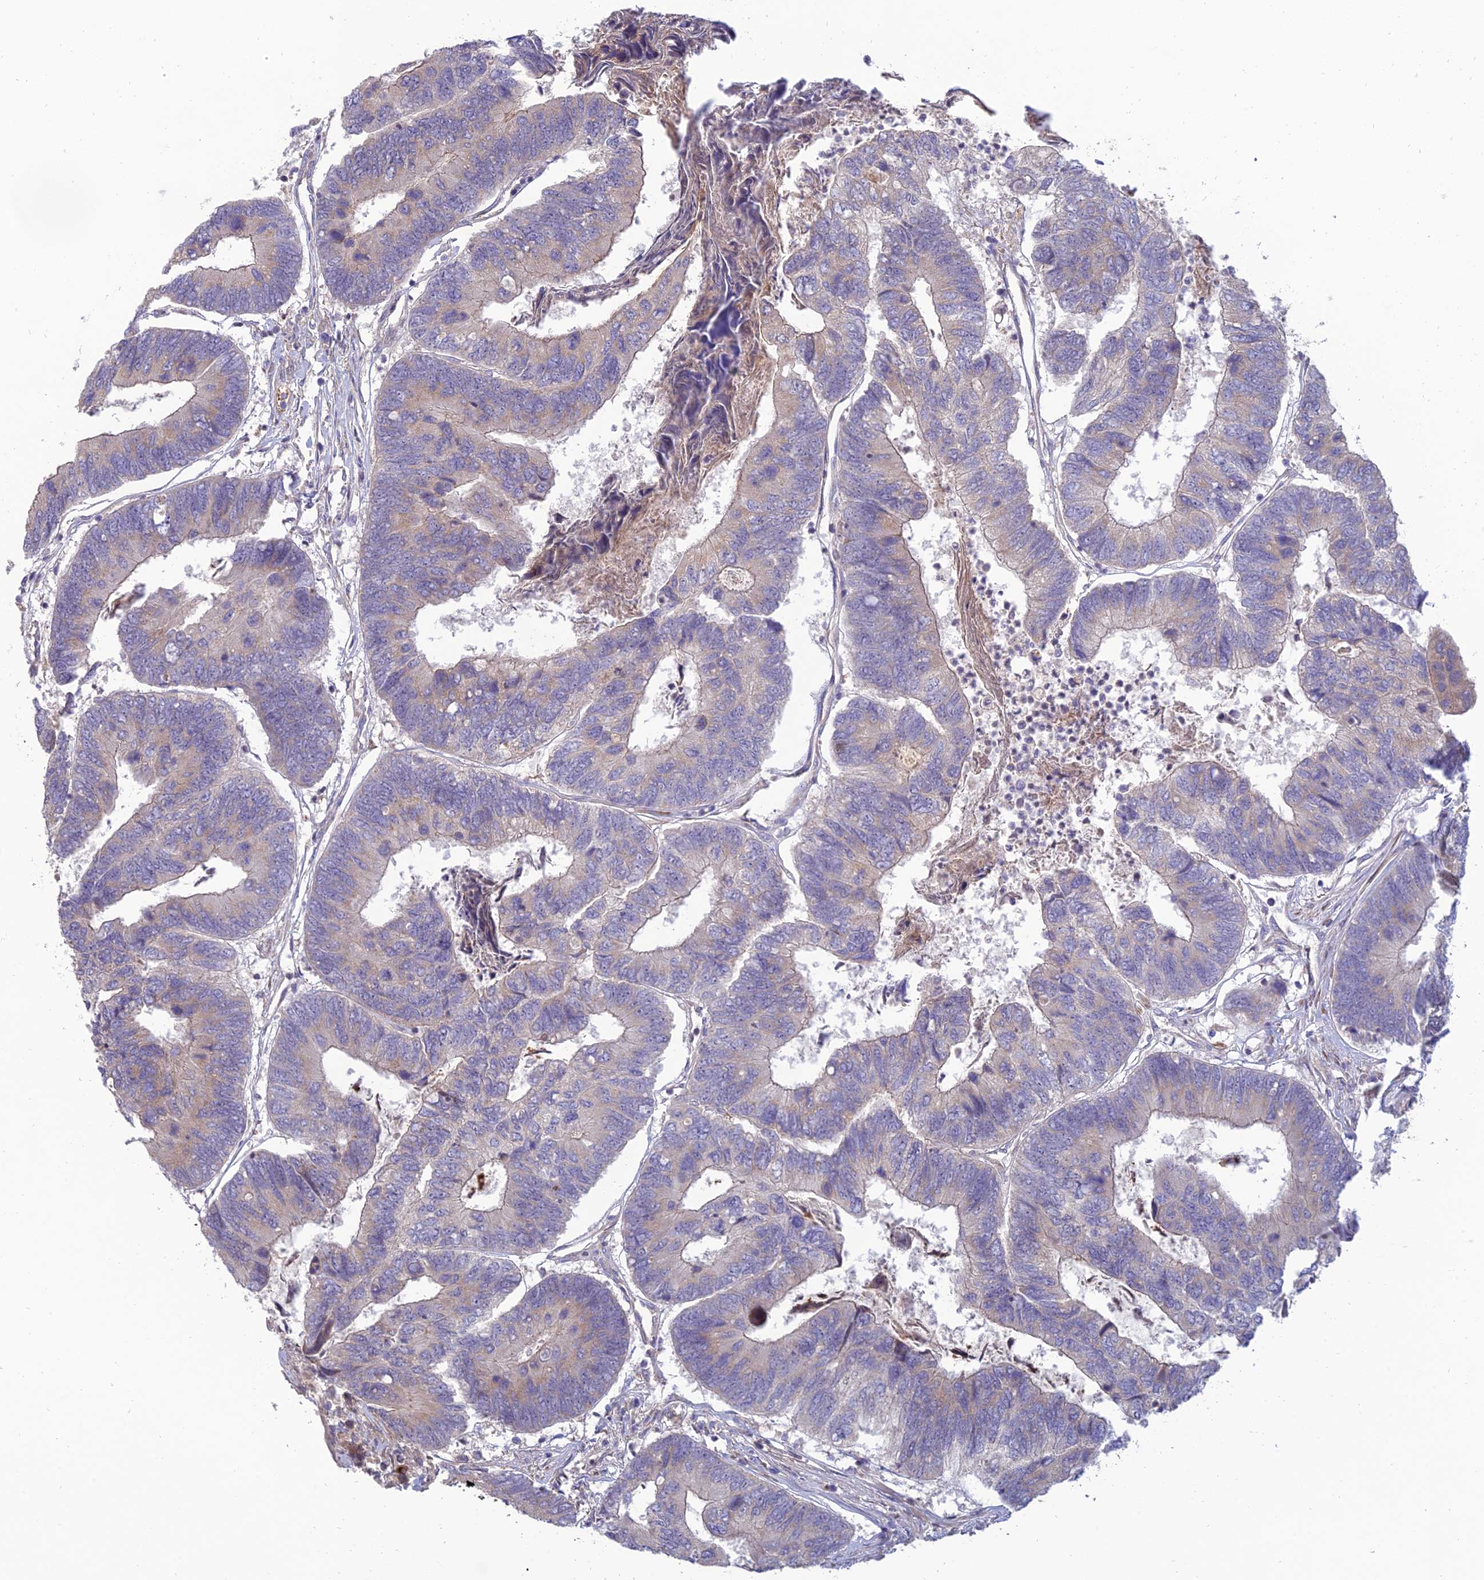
{"staining": {"intensity": "weak", "quantity": "<25%", "location": "cytoplasmic/membranous"}, "tissue": "colorectal cancer", "cell_type": "Tumor cells", "image_type": "cancer", "snomed": [{"axis": "morphology", "description": "Adenocarcinoma, NOS"}, {"axis": "topography", "description": "Colon"}], "caption": "IHC micrograph of neoplastic tissue: adenocarcinoma (colorectal) stained with DAB (3,3'-diaminobenzidine) reveals no significant protein staining in tumor cells.", "gene": "C3orf20", "patient": {"sex": "female", "age": 67}}